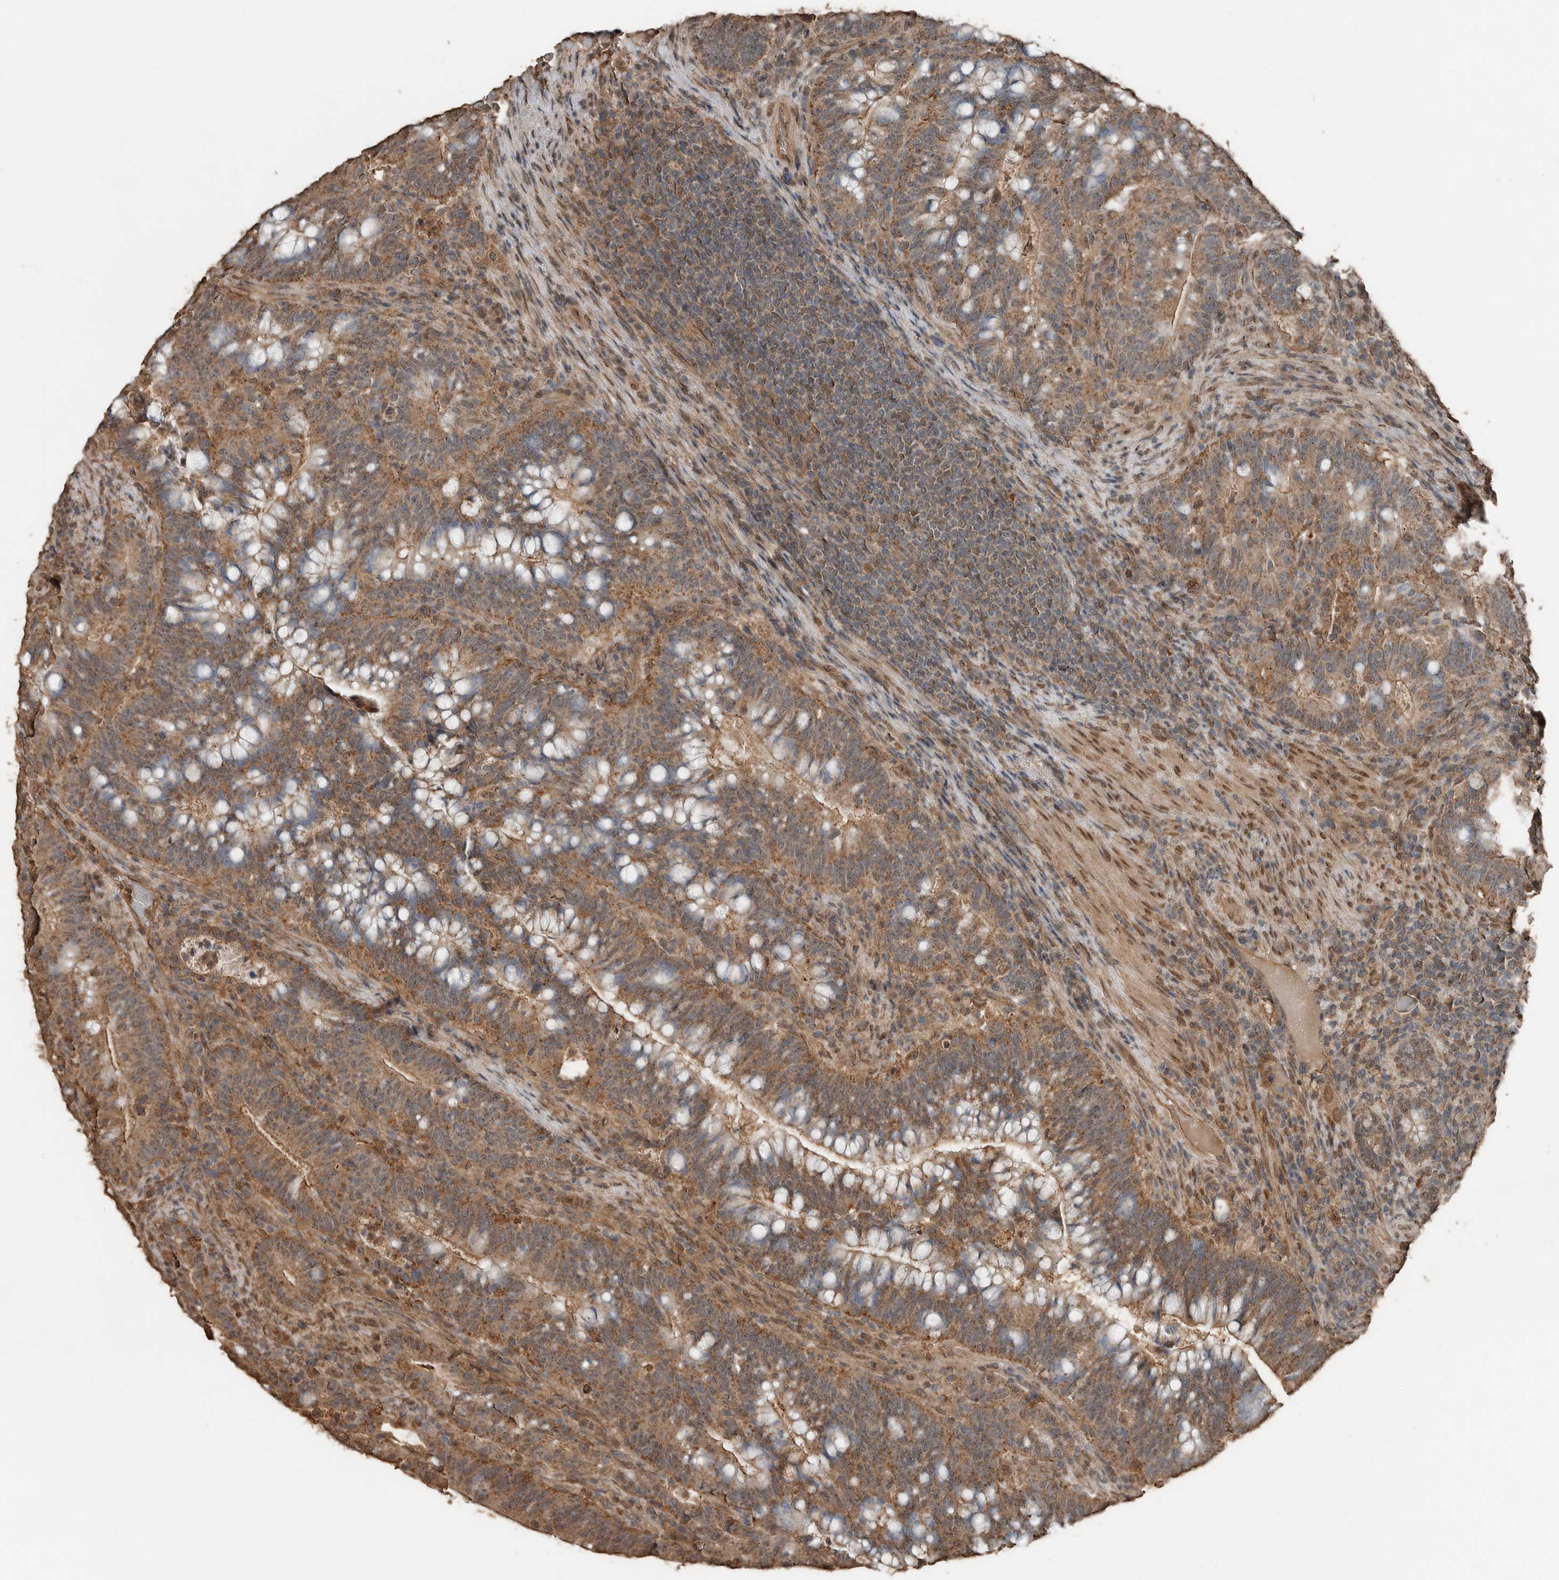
{"staining": {"intensity": "moderate", "quantity": ">75%", "location": "cytoplasmic/membranous"}, "tissue": "colorectal cancer", "cell_type": "Tumor cells", "image_type": "cancer", "snomed": [{"axis": "morphology", "description": "Adenocarcinoma, NOS"}, {"axis": "topography", "description": "Colon"}], "caption": "IHC (DAB (3,3'-diaminobenzidine)) staining of colorectal cancer (adenocarcinoma) reveals moderate cytoplasmic/membranous protein expression in about >75% of tumor cells. Immunohistochemistry (ihc) stains the protein of interest in brown and the nuclei are stained blue.", "gene": "BLZF1", "patient": {"sex": "female", "age": 66}}